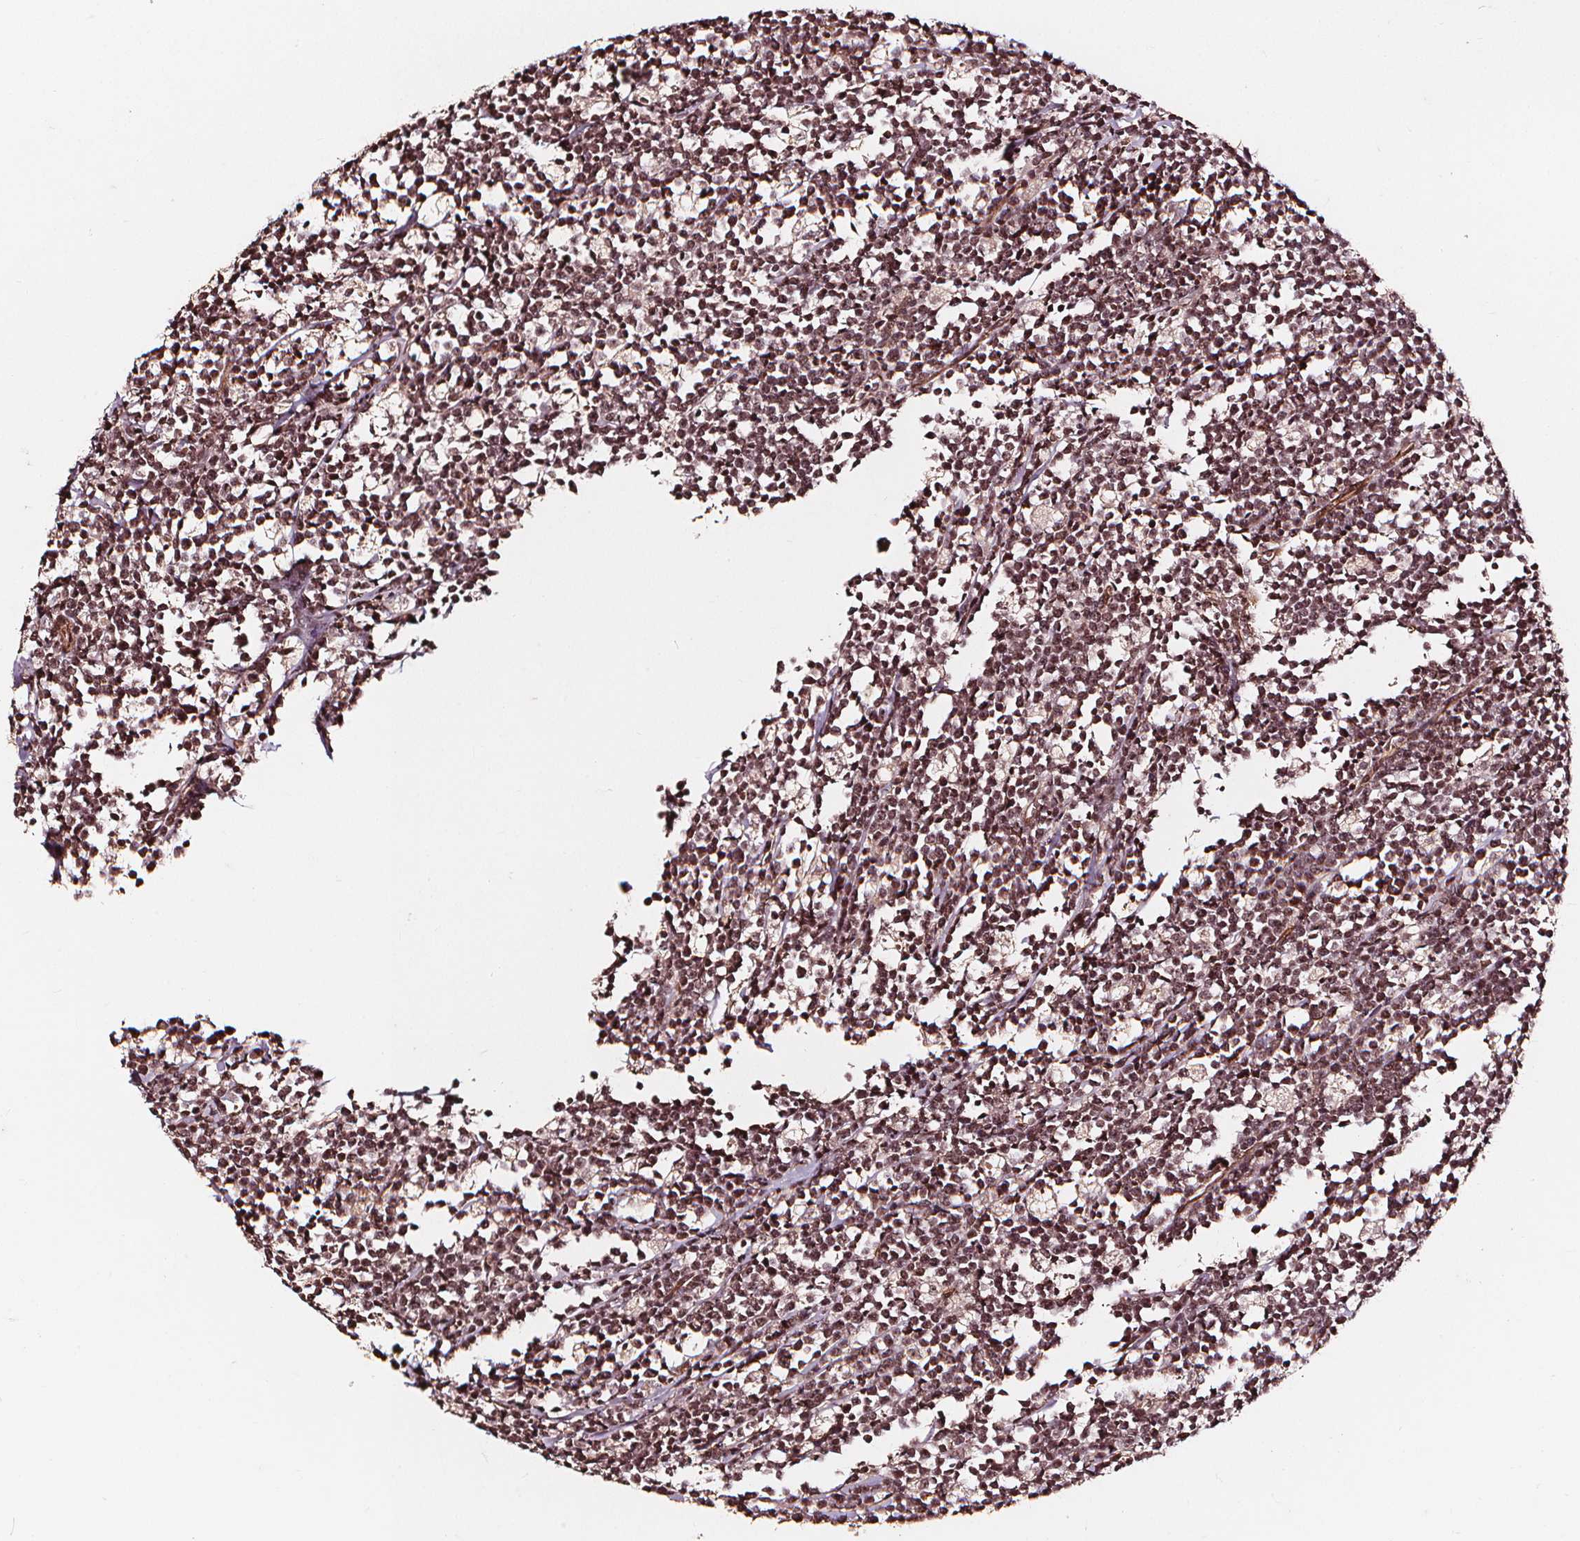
{"staining": {"intensity": "moderate", "quantity": ">75%", "location": "nuclear"}, "tissue": "lymphoma", "cell_type": "Tumor cells", "image_type": "cancer", "snomed": [{"axis": "morphology", "description": "Malignant lymphoma, non-Hodgkin's type, High grade"}, {"axis": "topography", "description": "Small intestine"}], "caption": "Human malignant lymphoma, non-Hodgkin's type (high-grade) stained with a brown dye displays moderate nuclear positive positivity in approximately >75% of tumor cells.", "gene": "EXOSC9", "patient": {"sex": "female", "age": 56}}